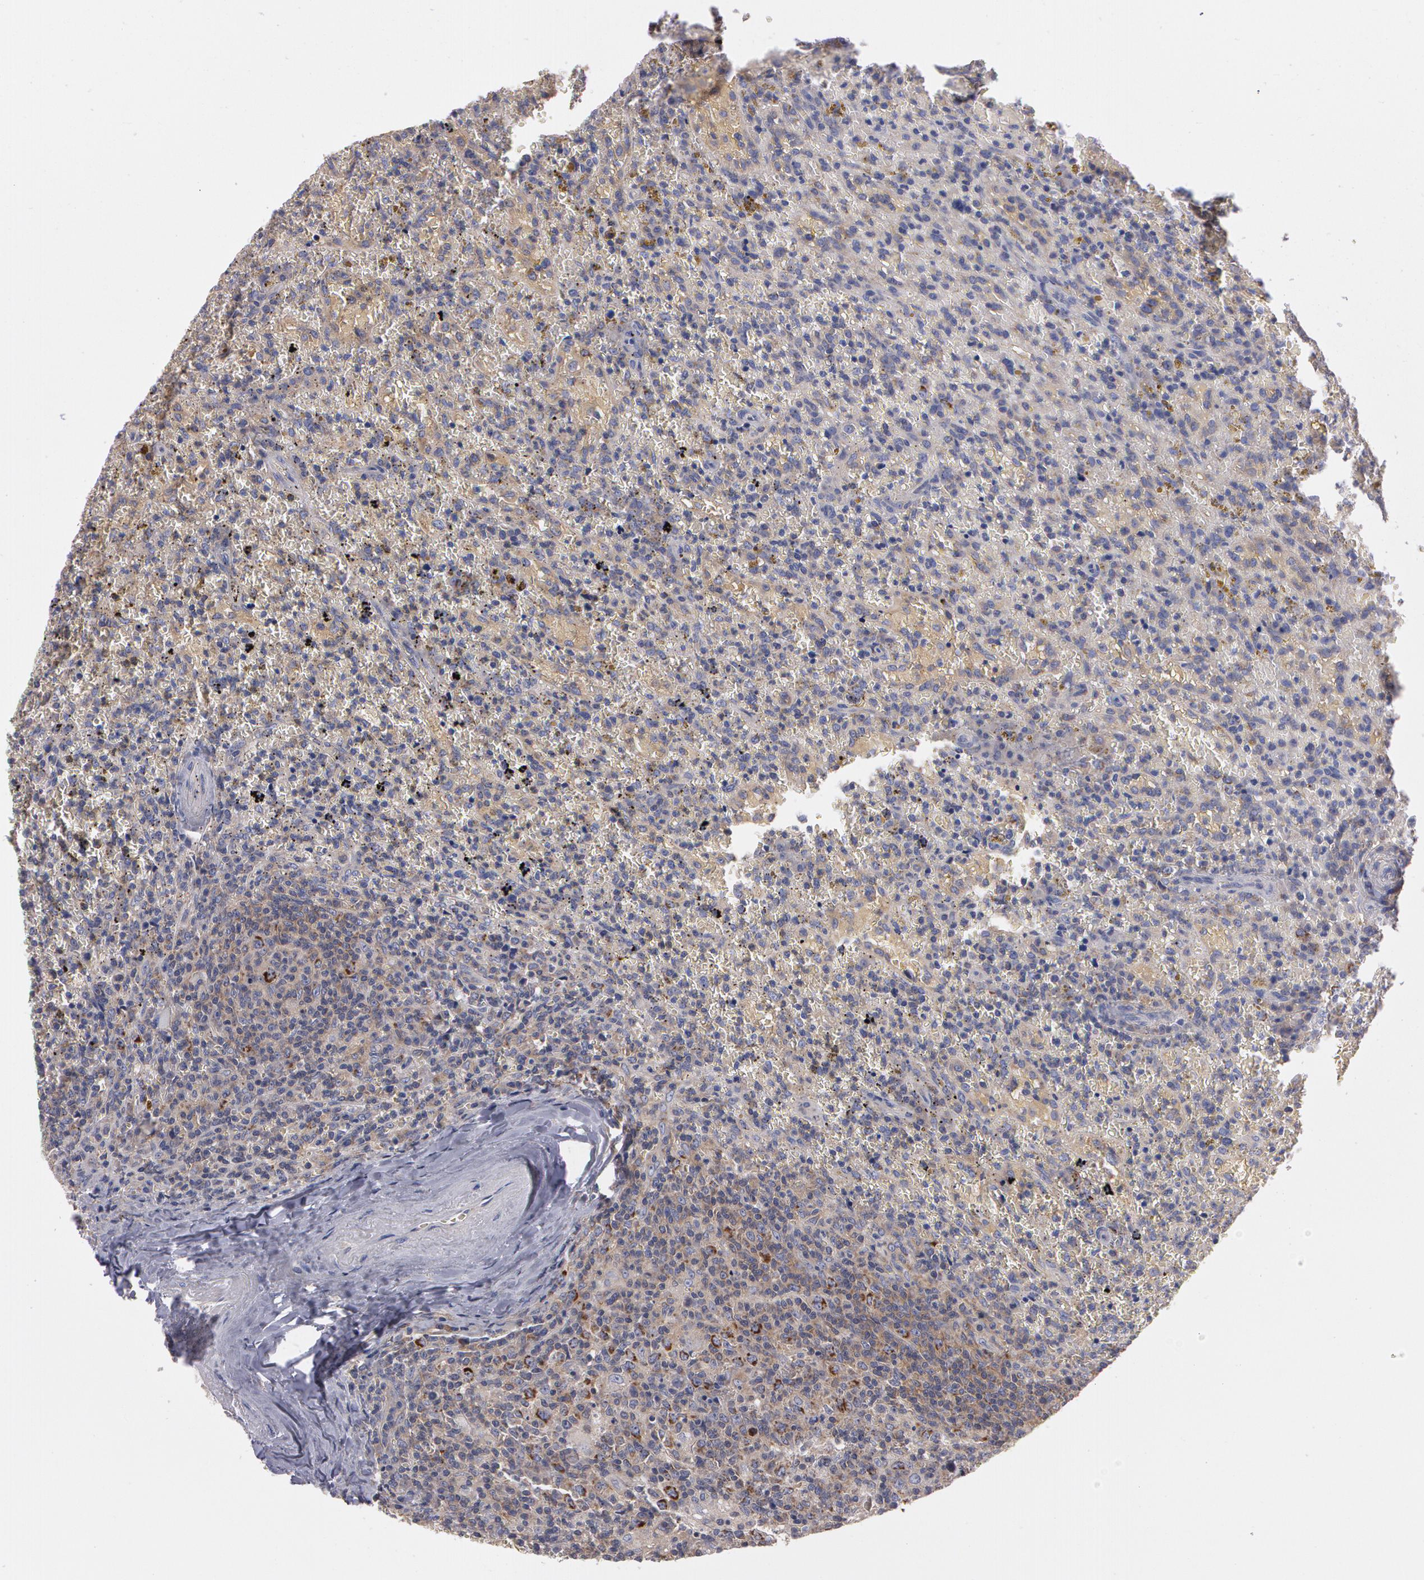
{"staining": {"intensity": "moderate", "quantity": "<25%", "location": "cytoplasmic/membranous"}, "tissue": "lymphoma", "cell_type": "Tumor cells", "image_type": "cancer", "snomed": [{"axis": "morphology", "description": "Malignant lymphoma, non-Hodgkin's type, High grade"}, {"axis": "topography", "description": "Spleen"}, {"axis": "topography", "description": "Lymph node"}], "caption": "Protein expression analysis of lymphoma shows moderate cytoplasmic/membranous positivity in about <25% of tumor cells. Immunohistochemistry (ihc) stains the protein in brown and the nuclei are stained blue.", "gene": "NEK9", "patient": {"sex": "female", "age": 70}}